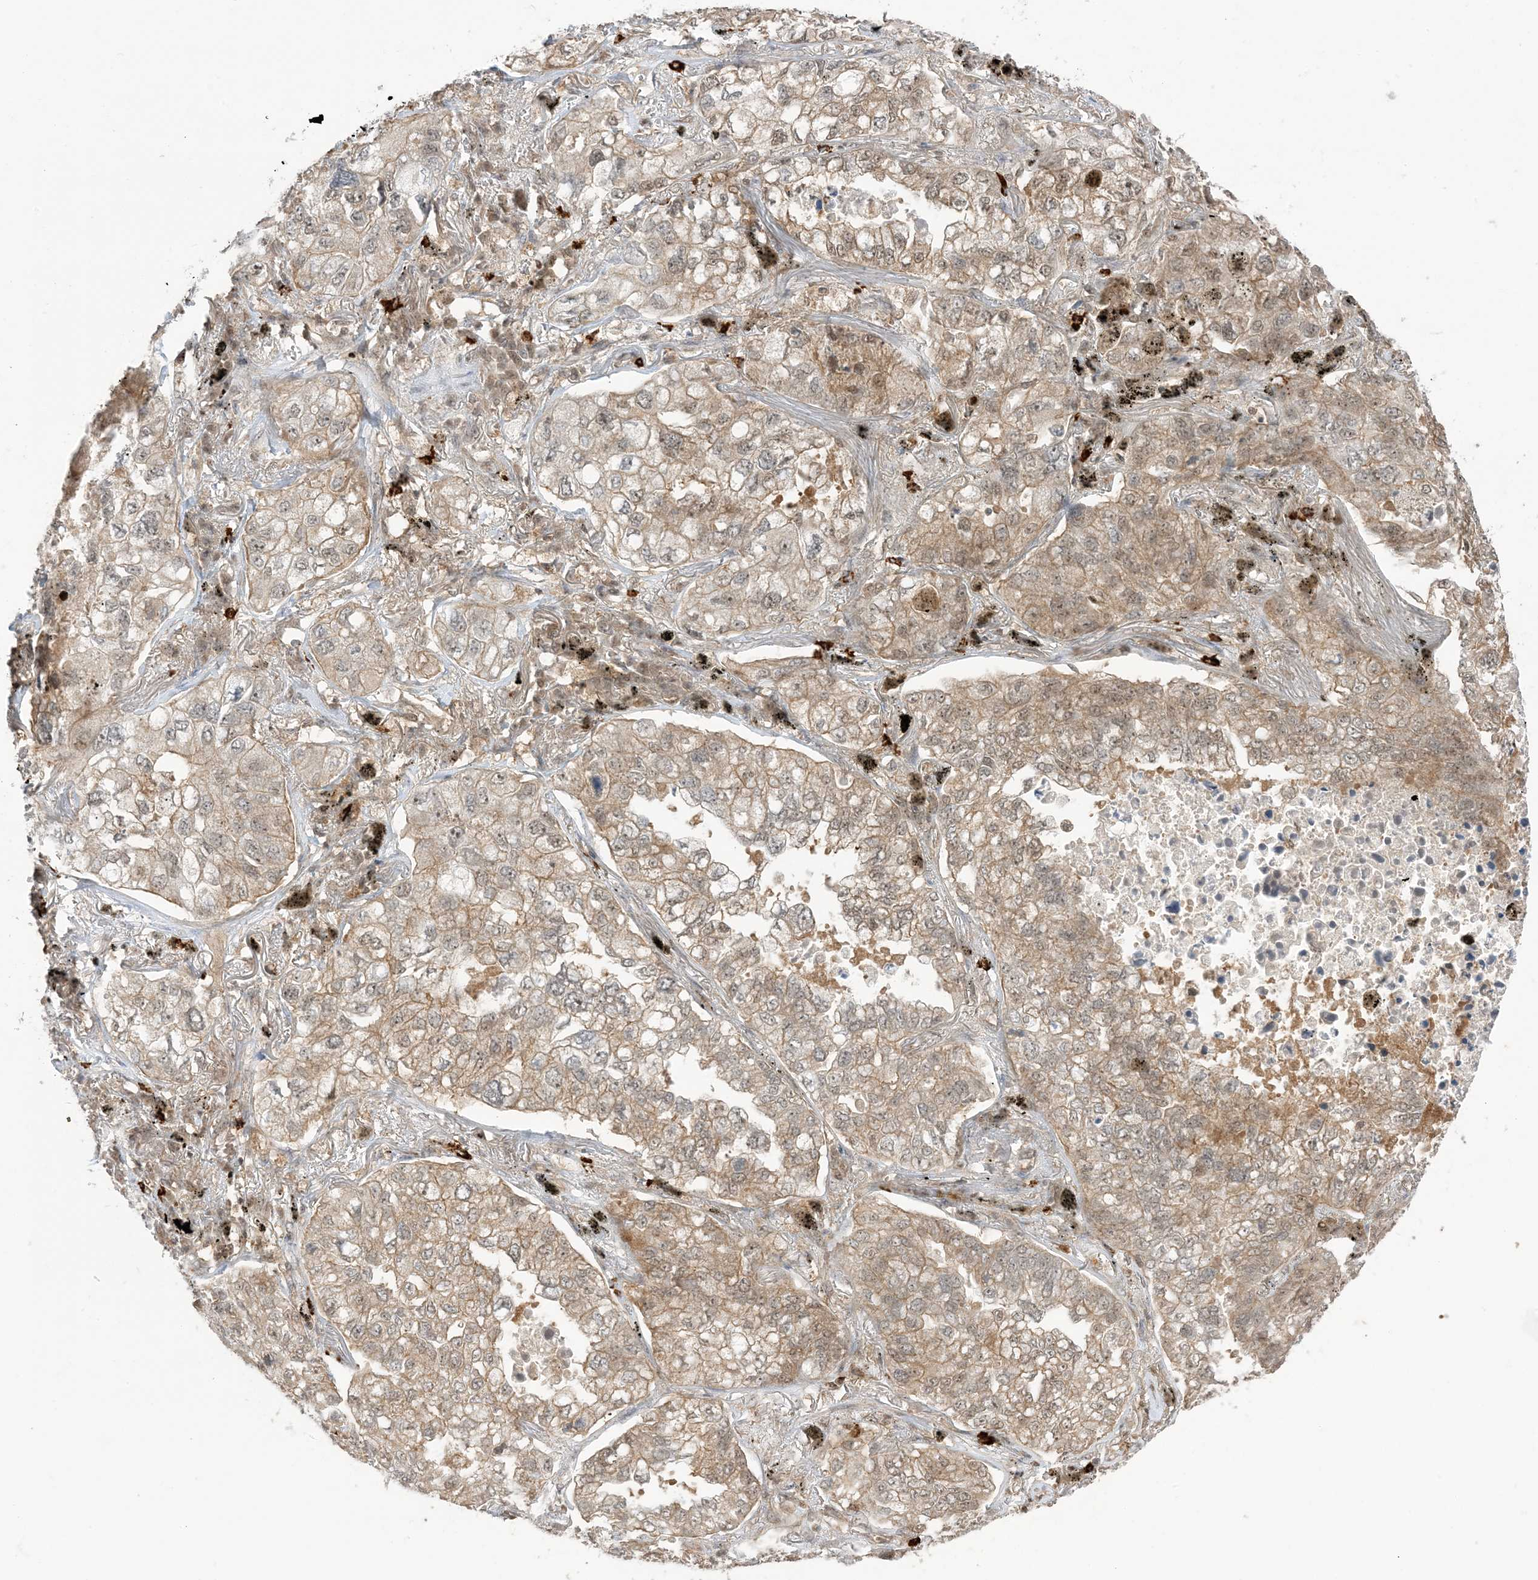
{"staining": {"intensity": "weak", "quantity": "25%-75%", "location": "cytoplasmic/membranous,nuclear"}, "tissue": "lung cancer", "cell_type": "Tumor cells", "image_type": "cancer", "snomed": [{"axis": "morphology", "description": "Adenocarcinoma, NOS"}, {"axis": "topography", "description": "Lung"}], "caption": "Tumor cells display low levels of weak cytoplasmic/membranous and nuclear positivity in about 25%-75% of cells in human adenocarcinoma (lung).", "gene": "PPP1R7", "patient": {"sex": "male", "age": 65}}